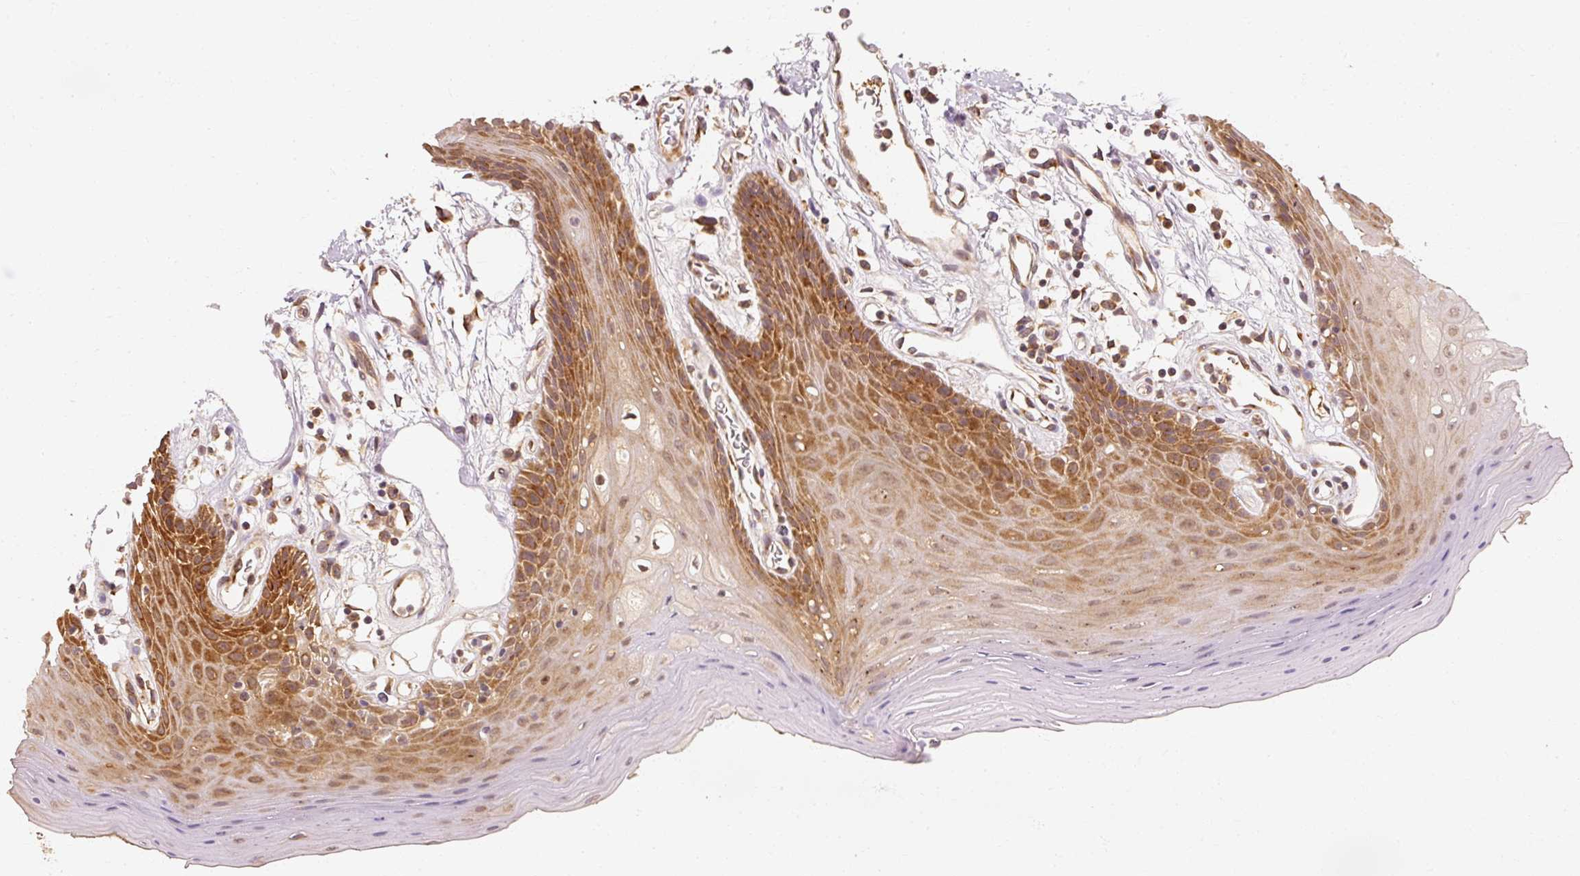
{"staining": {"intensity": "strong", "quantity": "25%-75%", "location": "cytoplasmic/membranous"}, "tissue": "oral mucosa", "cell_type": "Squamous epithelial cells", "image_type": "normal", "snomed": [{"axis": "morphology", "description": "Normal tissue, NOS"}, {"axis": "topography", "description": "Oral tissue"}, {"axis": "topography", "description": "Tounge, NOS"}], "caption": "Immunohistochemistry (IHC) staining of normal oral mucosa, which reveals high levels of strong cytoplasmic/membranous expression in approximately 25%-75% of squamous epithelial cells indicating strong cytoplasmic/membranous protein staining. The staining was performed using DAB (brown) for protein detection and nuclei were counterstained in hematoxylin (blue).", "gene": "EEF1A1", "patient": {"sex": "female", "age": 59}}